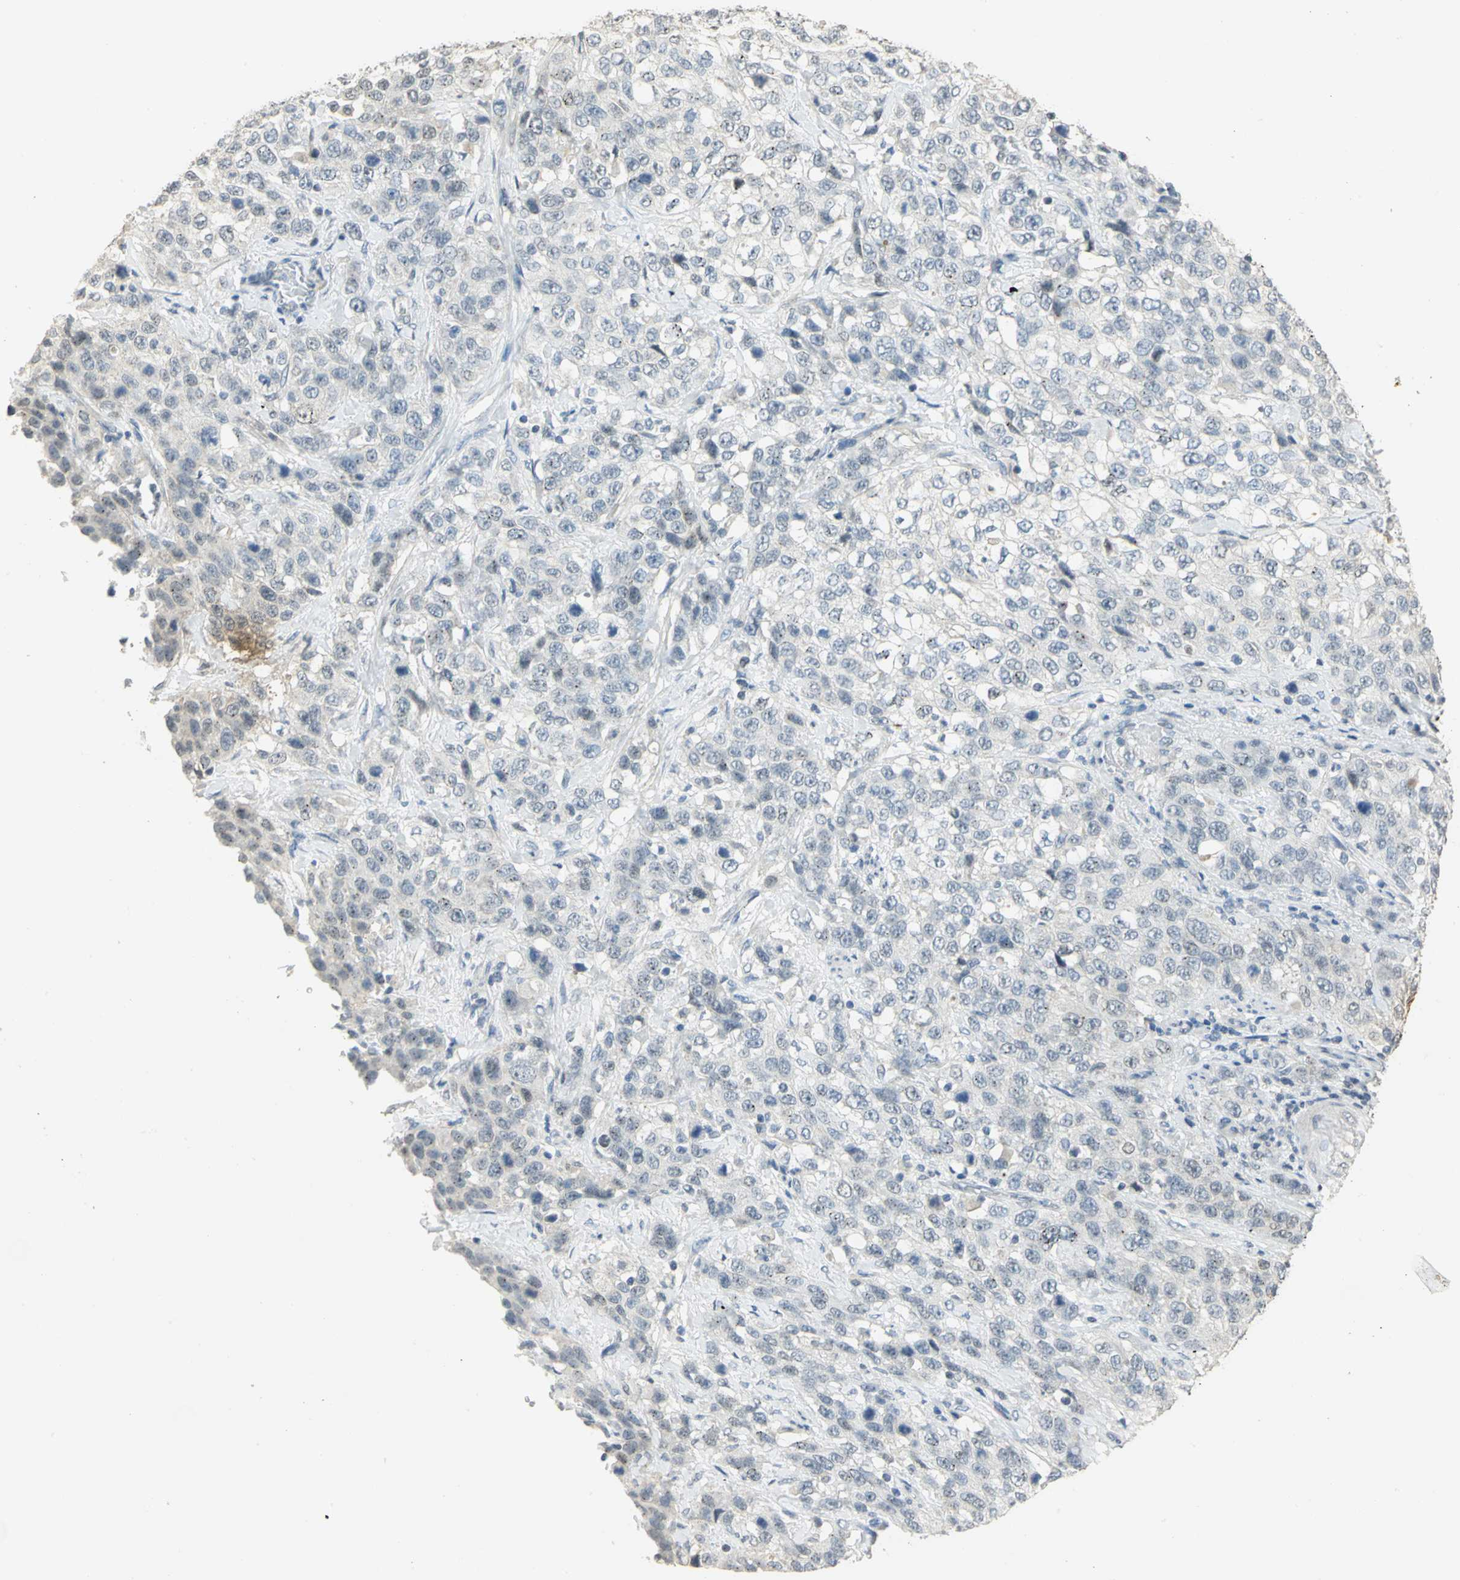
{"staining": {"intensity": "negative", "quantity": "none", "location": "none"}, "tissue": "stomach cancer", "cell_type": "Tumor cells", "image_type": "cancer", "snomed": [{"axis": "morphology", "description": "Normal tissue, NOS"}, {"axis": "morphology", "description": "Adenocarcinoma, NOS"}, {"axis": "topography", "description": "Stomach"}], "caption": "A histopathology image of stomach adenocarcinoma stained for a protein shows no brown staining in tumor cells. Brightfield microscopy of IHC stained with DAB (3,3'-diaminobenzidine) (brown) and hematoxylin (blue), captured at high magnification.", "gene": "DNAJB6", "patient": {"sex": "male", "age": 48}}